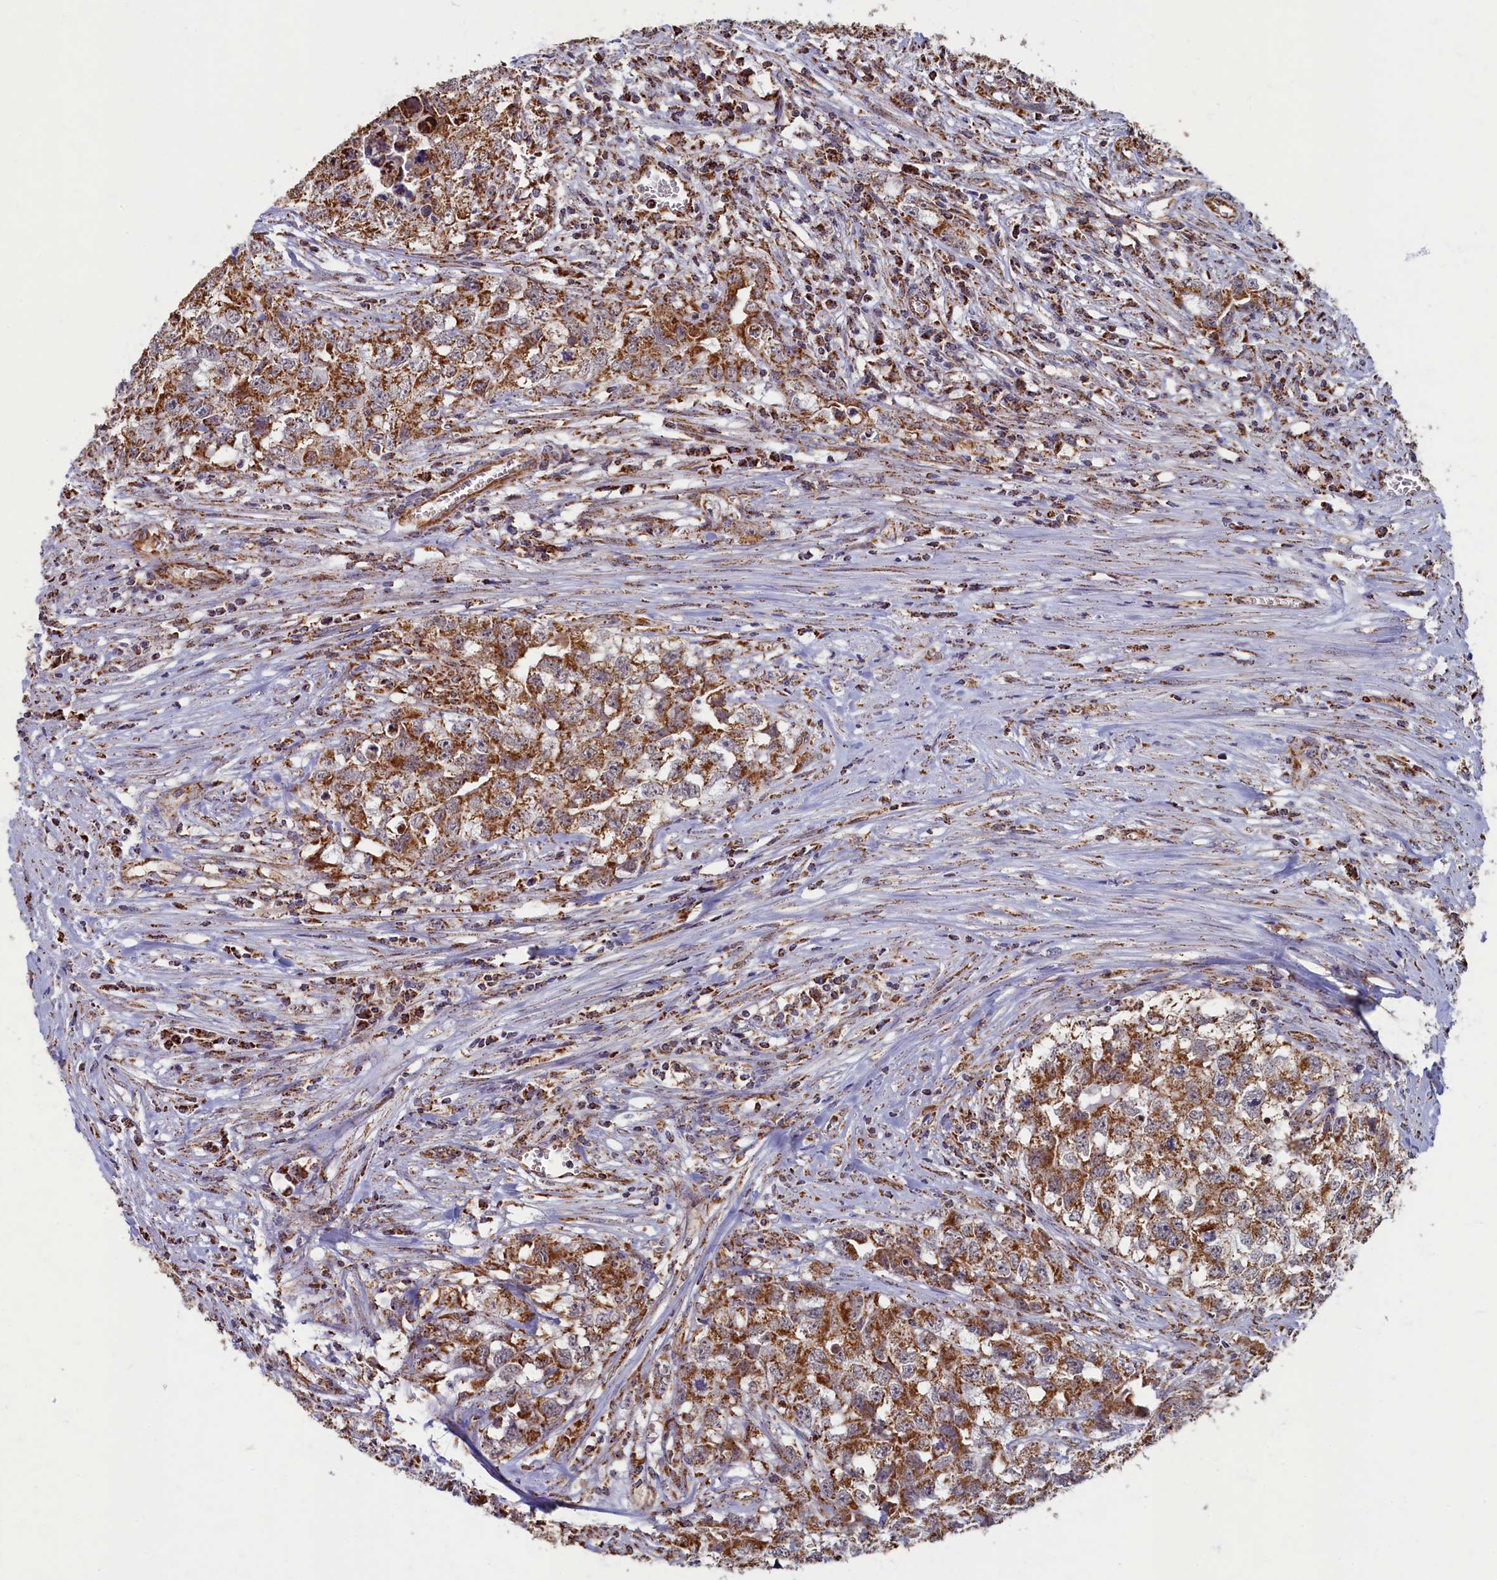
{"staining": {"intensity": "moderate", "quantity": ">75%", "location": "cytoplasmic/membranous"}, "tissue": "testis cancer", "cell_type": "Tumor cells", "image_type": "cancer", "snomed": [{"axis": "morphology", "description": "Seminoma, NOS"}, {"axis": "morphology", "description": "Carcinoma, Embryonal, NOS"}, {"axis": "topography", "description": "Testis"}], "caption": "Embryonal carcinoma (testis) stained with a brown dye displays moderate cytoplasmic/membranous positive expression in about >75% of tumor cells.", "gene": "SPR", "patient": {"sex": "male", "age": 43}}